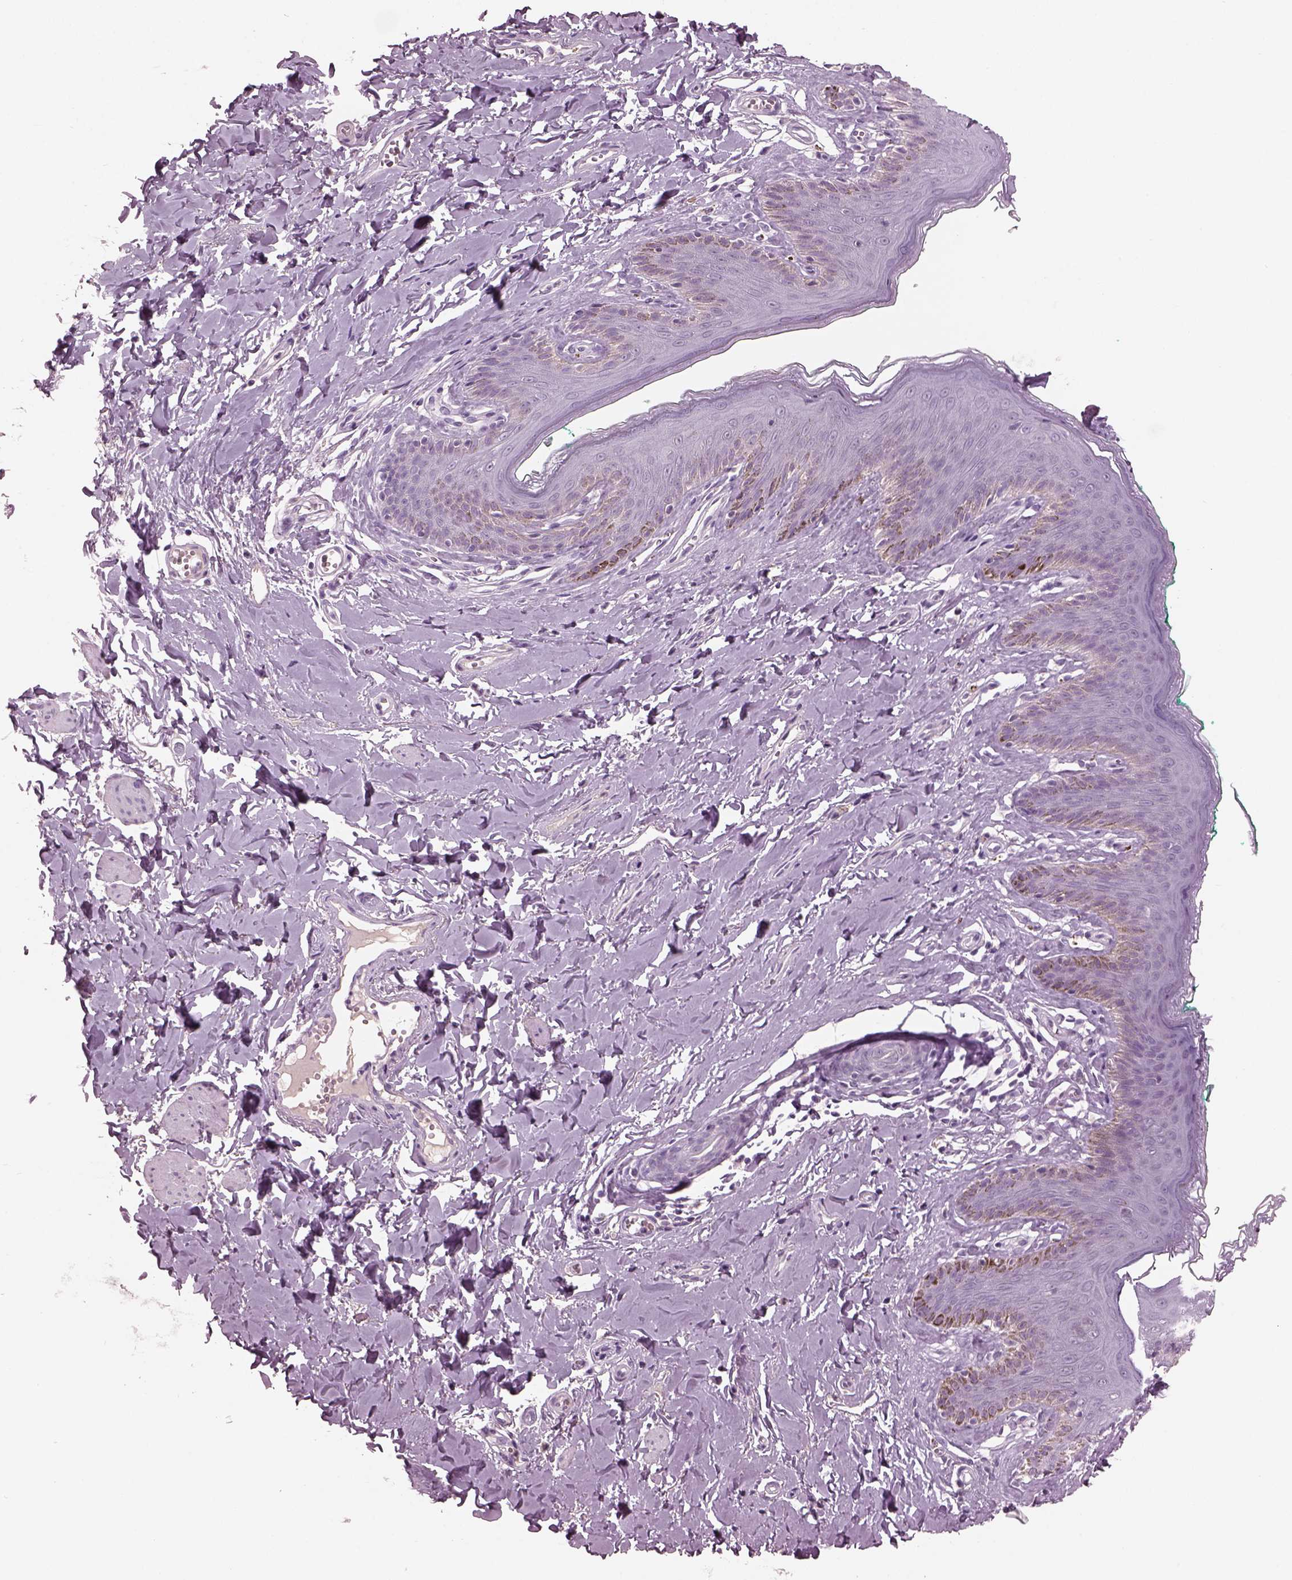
{"staining": {"intensity": "negative", "quantity": "none", "location": "none"}, "tissue": "skin", "cell_type": "Epidermal cells", "image_type": "normal", "snomed": [{"axis": "morphology", "description": "Normal tissue, NOS"}, {"axis": "topography", "description": "Vulva"}], "caption": "Image shows no protein staining in epidermal cells of benign skin.", "gene": "PACRG", "patient": {"sex": "female", "age": 66}}